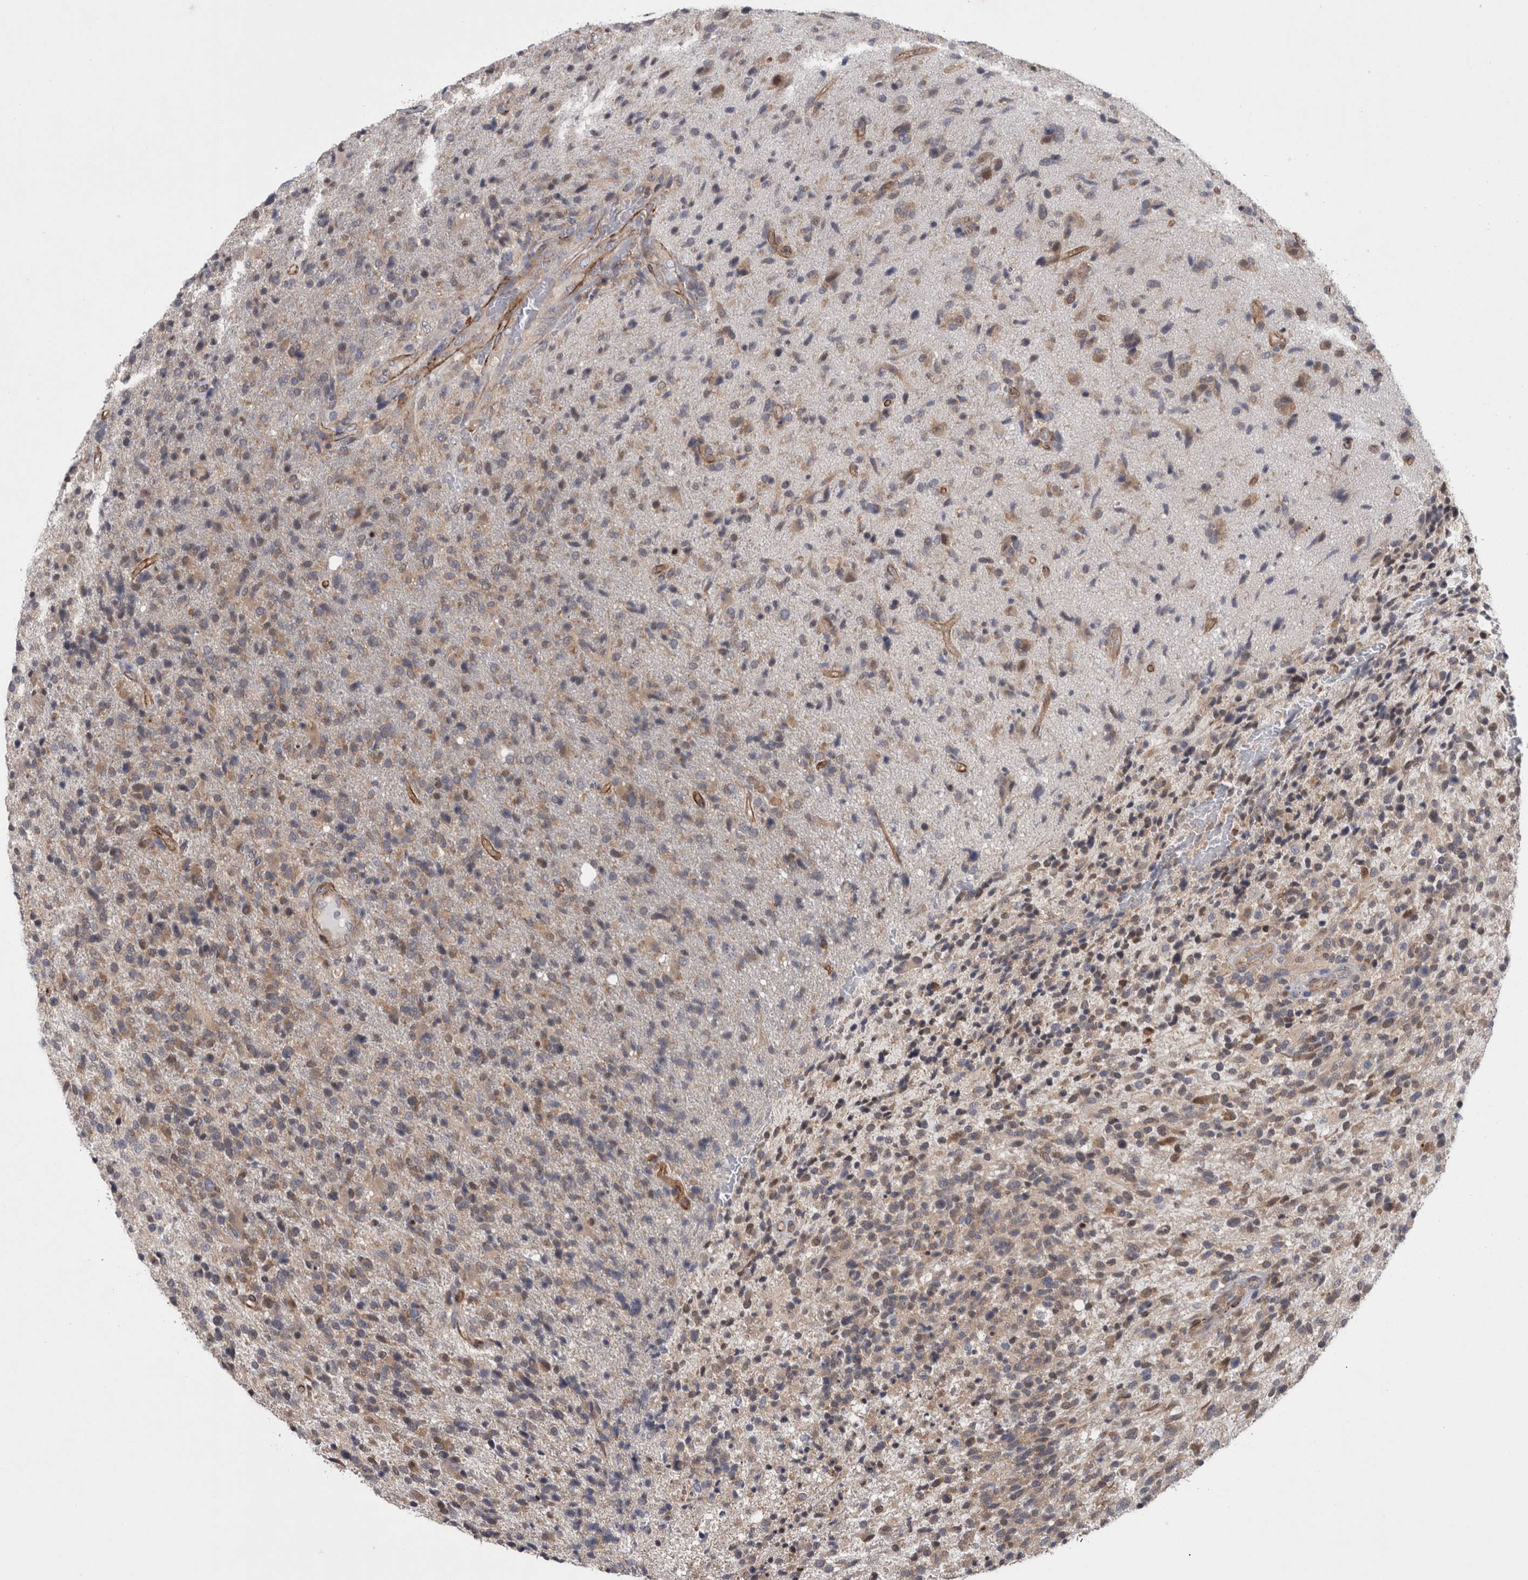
{"staining": {"intensity": "weak", "quantity": ">75%", "location": "cytoplasmic/membranous"}, "tissue": "glioma", "cell_type": "Tumor cells", "image_type": "cancer", "snomed": [{"axis": "morphology", "description": "Glioma, malignant, High grade"}, {"axis": "topography", "description": "Brain"}], "caption": "There is low levels of weak cytoplasmic/membranous staining in tumor cells of malignant high-grade glioma, as demonstrated by immunohistochemical staining (brown color).", "gene": "DDX6", "patient": {"sex": "male", "age": 72}}